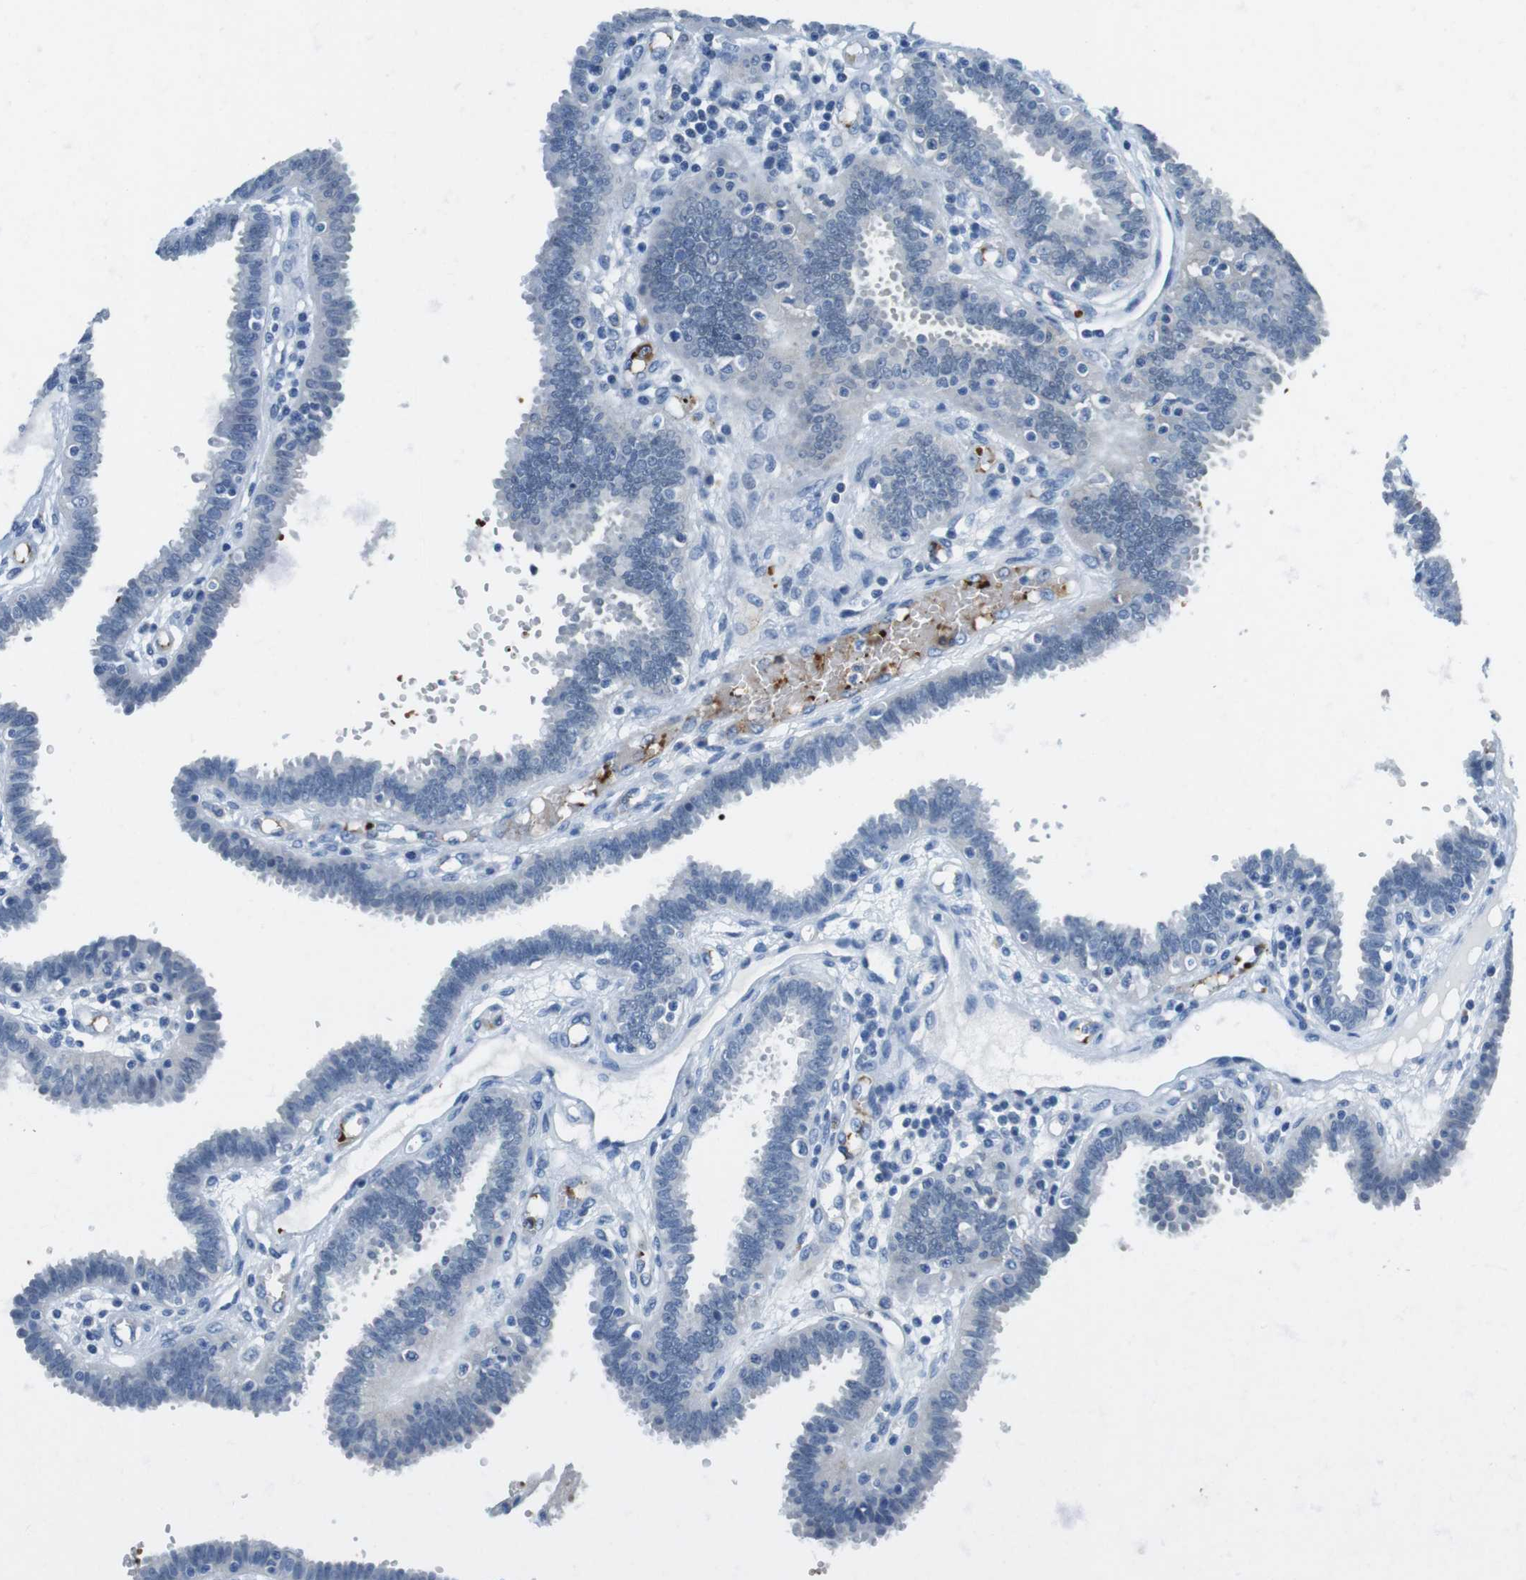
{"staining": {"intensity": "negative", "quantity": "none", "location": "none"}, "tissue": "fallopian tube", "cell_type": "Glandular cells", "image_type": "normal", "snomed": [{"axis": "morphology", "description": "Normal tissue, NOS"}, {"axis": "topography", "description": "Fallopian tube"}], "caption": "Immunohistochemistry of benign human fallopian tube shows no expression in glandular cells. The staining is performed using DAB brown chromogen with nuclei counter-stained in using hematoxylin.", "gene": "TFAP2C", "patient": {"sex": "female", "age": 32}}